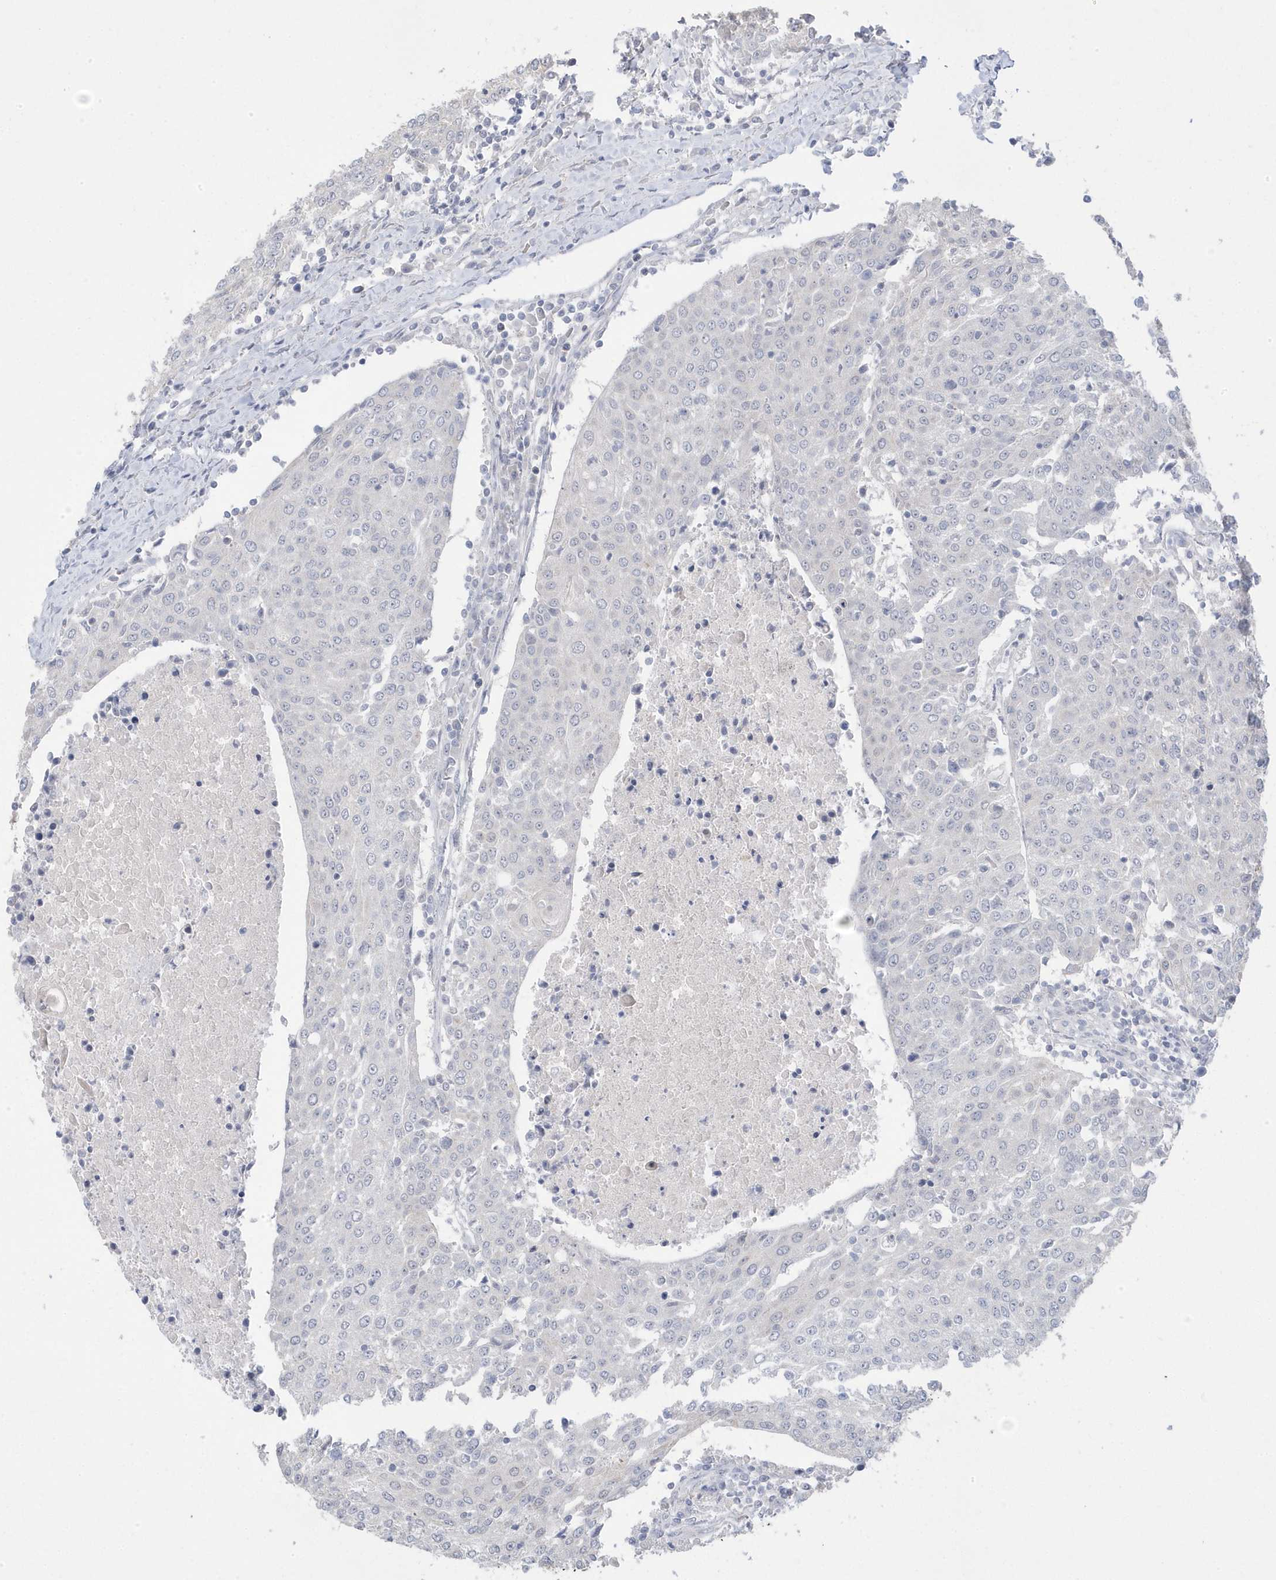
{"staining": {"intensity": "negative", "quantity": "none", "location": "none"}, "tissue": "urothelial cancer", "cell_type": "Tumor cells", "image_type": "cancer", "snomed": [{"axis": "morphology", "description": "Urothelial carcinoma, High grade"}, {"axis": "topography", "description": "Urinary bladder"}], "caption": "IHC photomicrograph of human urothelial cancer stained for a protein (brown), which reveals no expression in tumor cells.", "gene": "GTPBP6", "patient": {"sex": "female", "age": 85}}